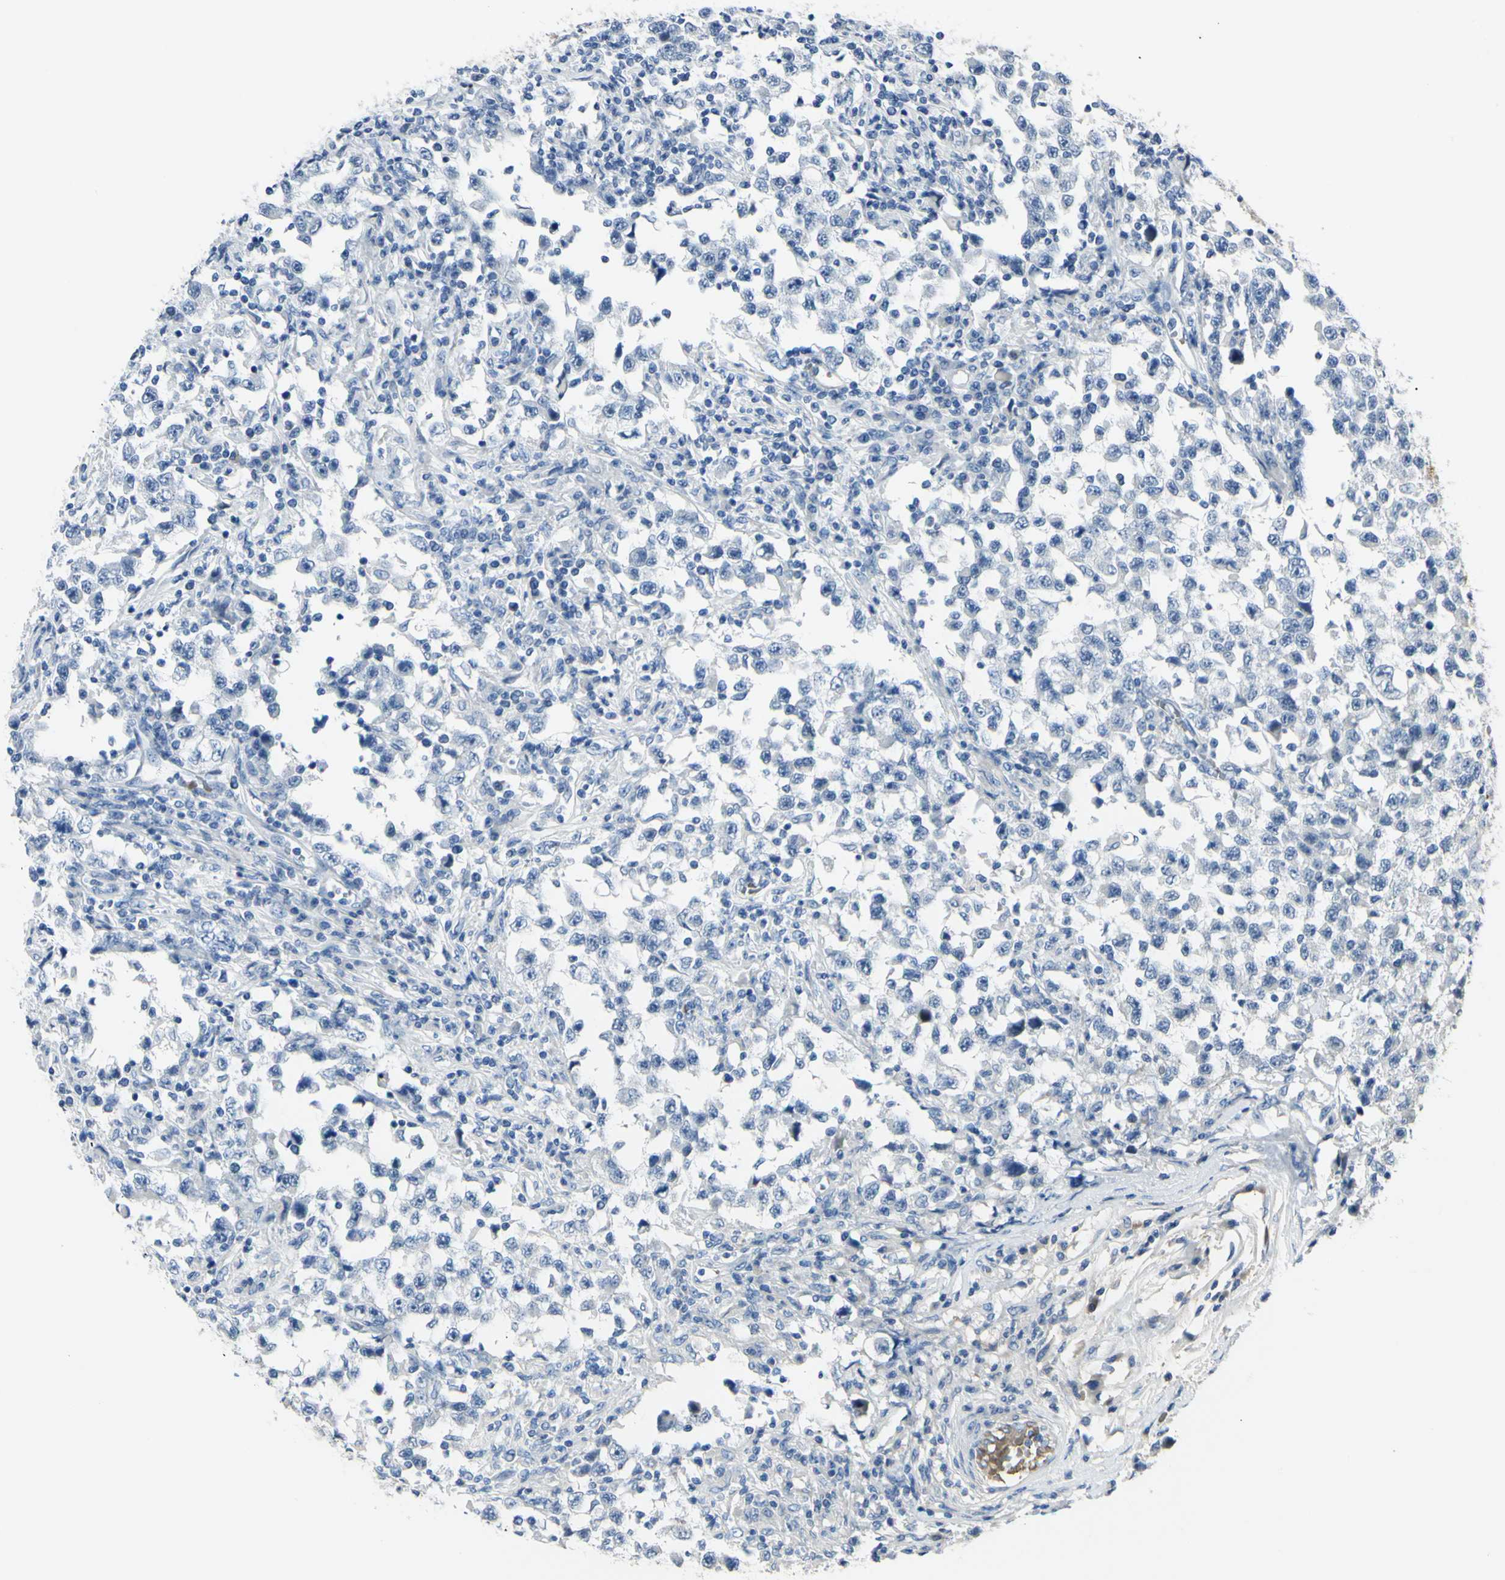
{"staining": {"intensity": "negative", "quantity": "none", "location": "none"}, "tissue": "testis cancer", "cell_type": "Tumor cells", "image_type": "cancer", "snomed": [{"axis": "morphology", "description": "Carcinoma, Embryonal, NOS"}, {"axis": "topography", "description": "Testis"}], "caption": "High power microscopy photomicrograph of an IHC image of testis cancer, revealing no significant expression in tumor cells. (Immunohistochemistry (ihc), brightfield microscopy, high magnification).", "gene": "NCBP2L", "patient": {"sex": "male", "age": 21}}